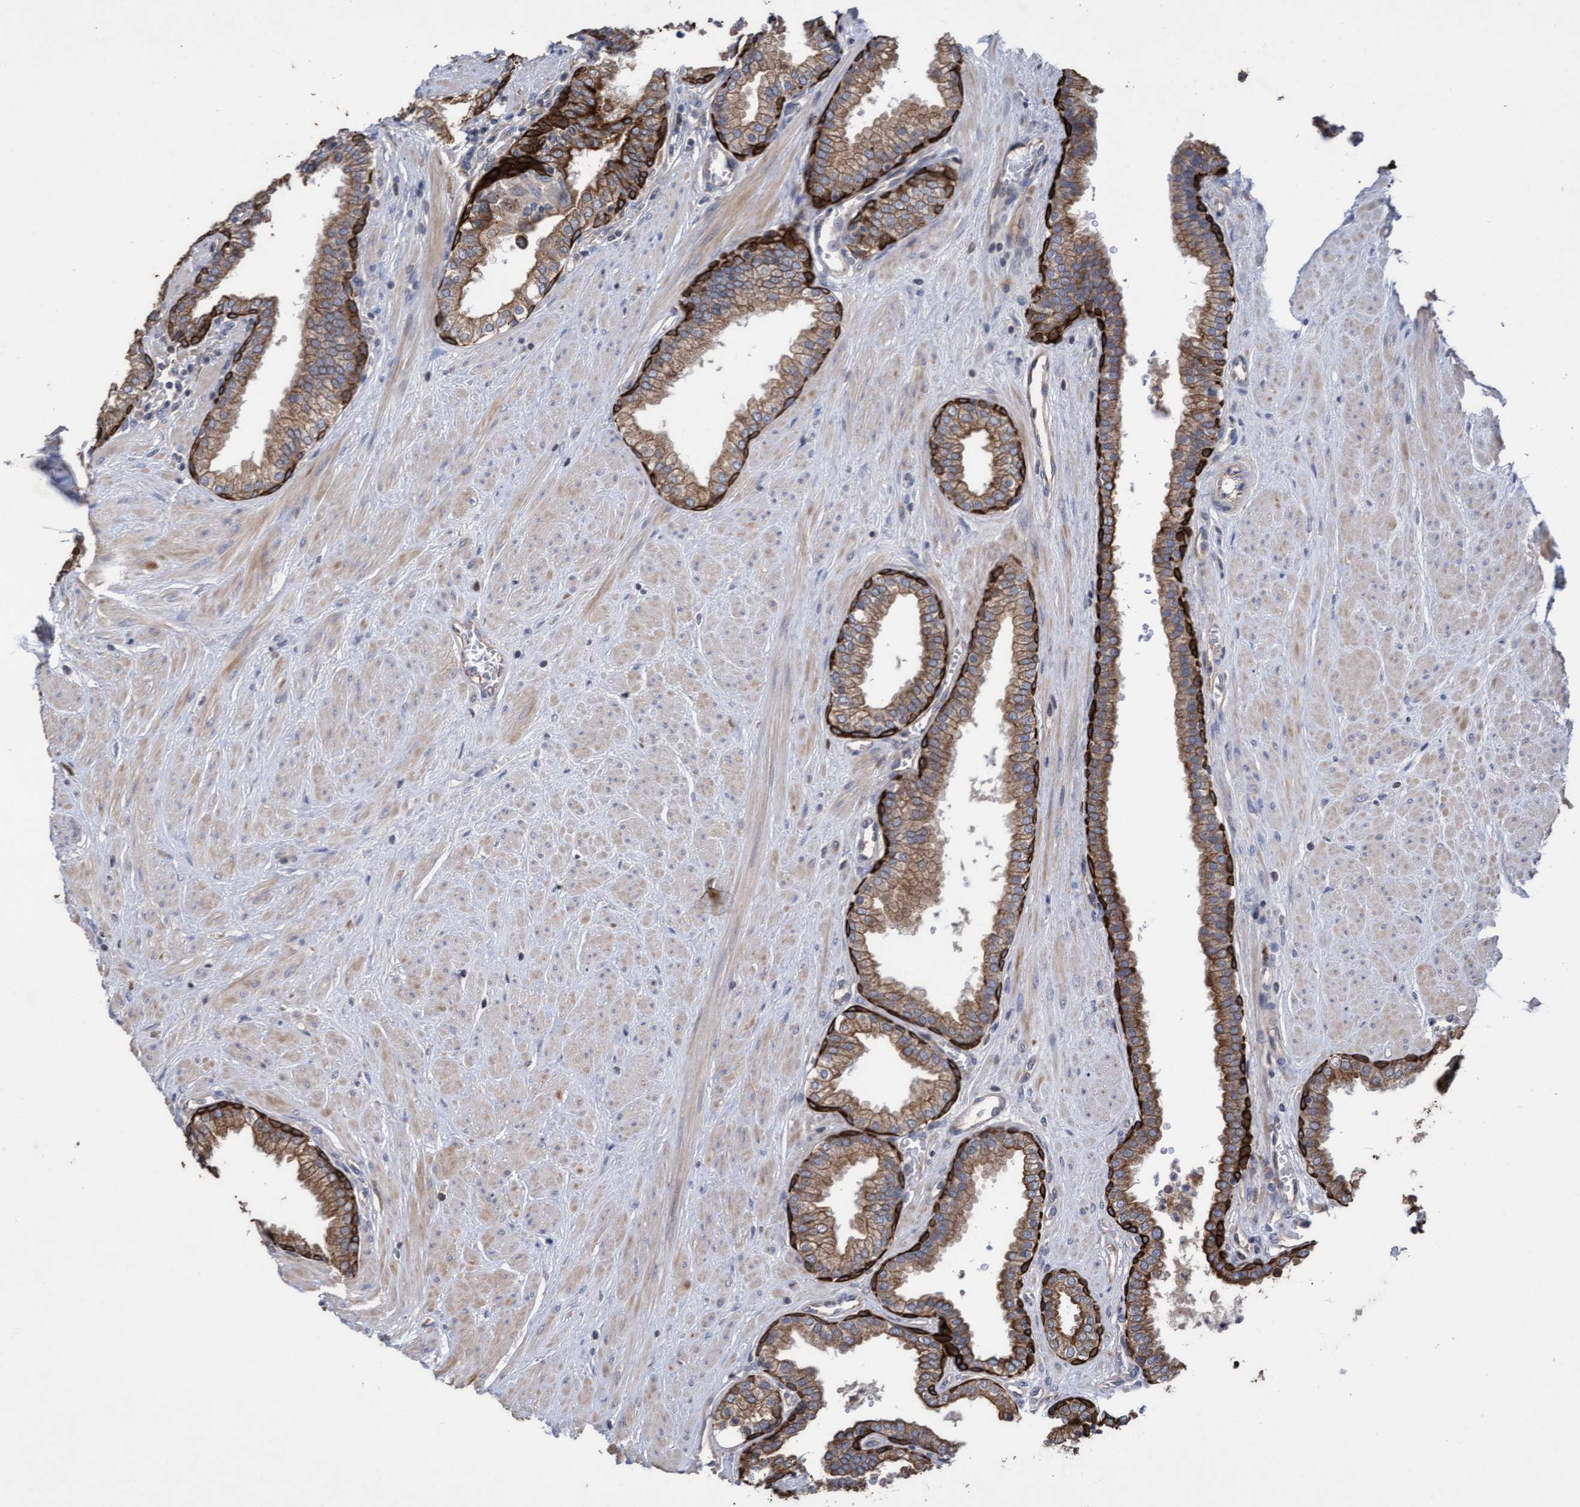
{"staining": {"intensity": "strong", "quantity": "25%-75%", "location": "cytoplasmic/membranous"}, "tissue": "prostate", "cell_type": "Glandular cells", "image_type": "normal", "snomed": [{"axis": "morphology", "description": "Normal tissue, NOS"}, {"axis": "topography", "description": "Prostate"}], "caption": "This photomicrograph reveals immunohistochemistry staining of unremarkable prostate, with high strong cytoplasmic/membranous positivity in about 25%-75% of glandular cells.", "gene": "KRT24", "patient": {"sex": "male", "age": 51}}